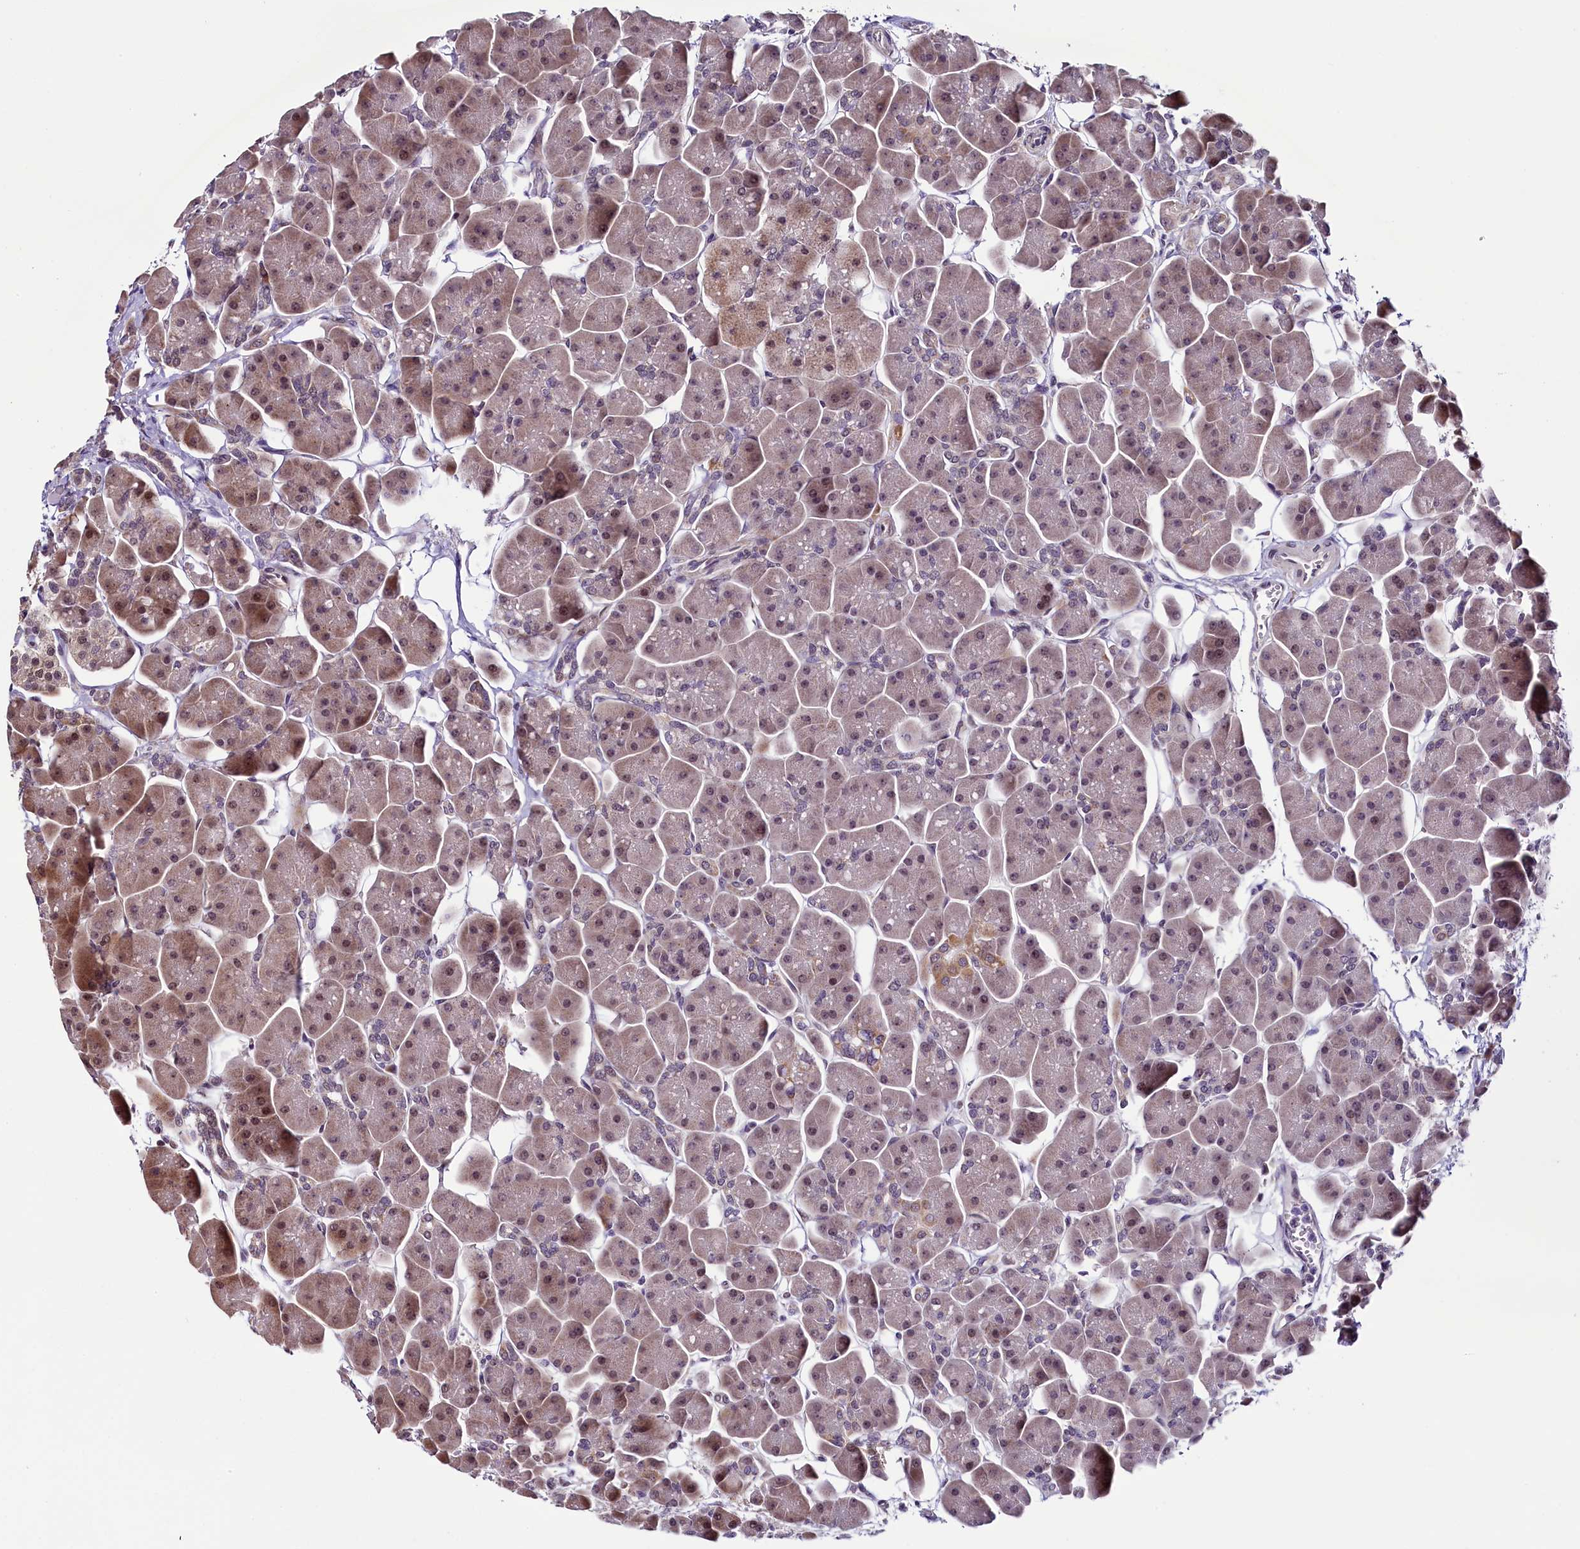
{"staining": {"intensity": "moderate", "quantity": "25%-75%", "location": "cytoplasmic/membranous,nuclear"}, "tissue": "pancreas", "cell_type": "Exocrine glandular cells", "image_type": "normal", "snomed": [{"axis": "morphology", "description": "Normal tissue, NOS"}, {"axis": "topography", "description": "Pancreas"}], "caption": "Brown immunohistochemical staining in normal human pancreas exhibits moderate cytoplasmic/membranous,nuclear staining in about 25%-75% of exocrine glandular cells.", "gene": "RPUSD2", "patient": {"sex": "male", "age": 66}}